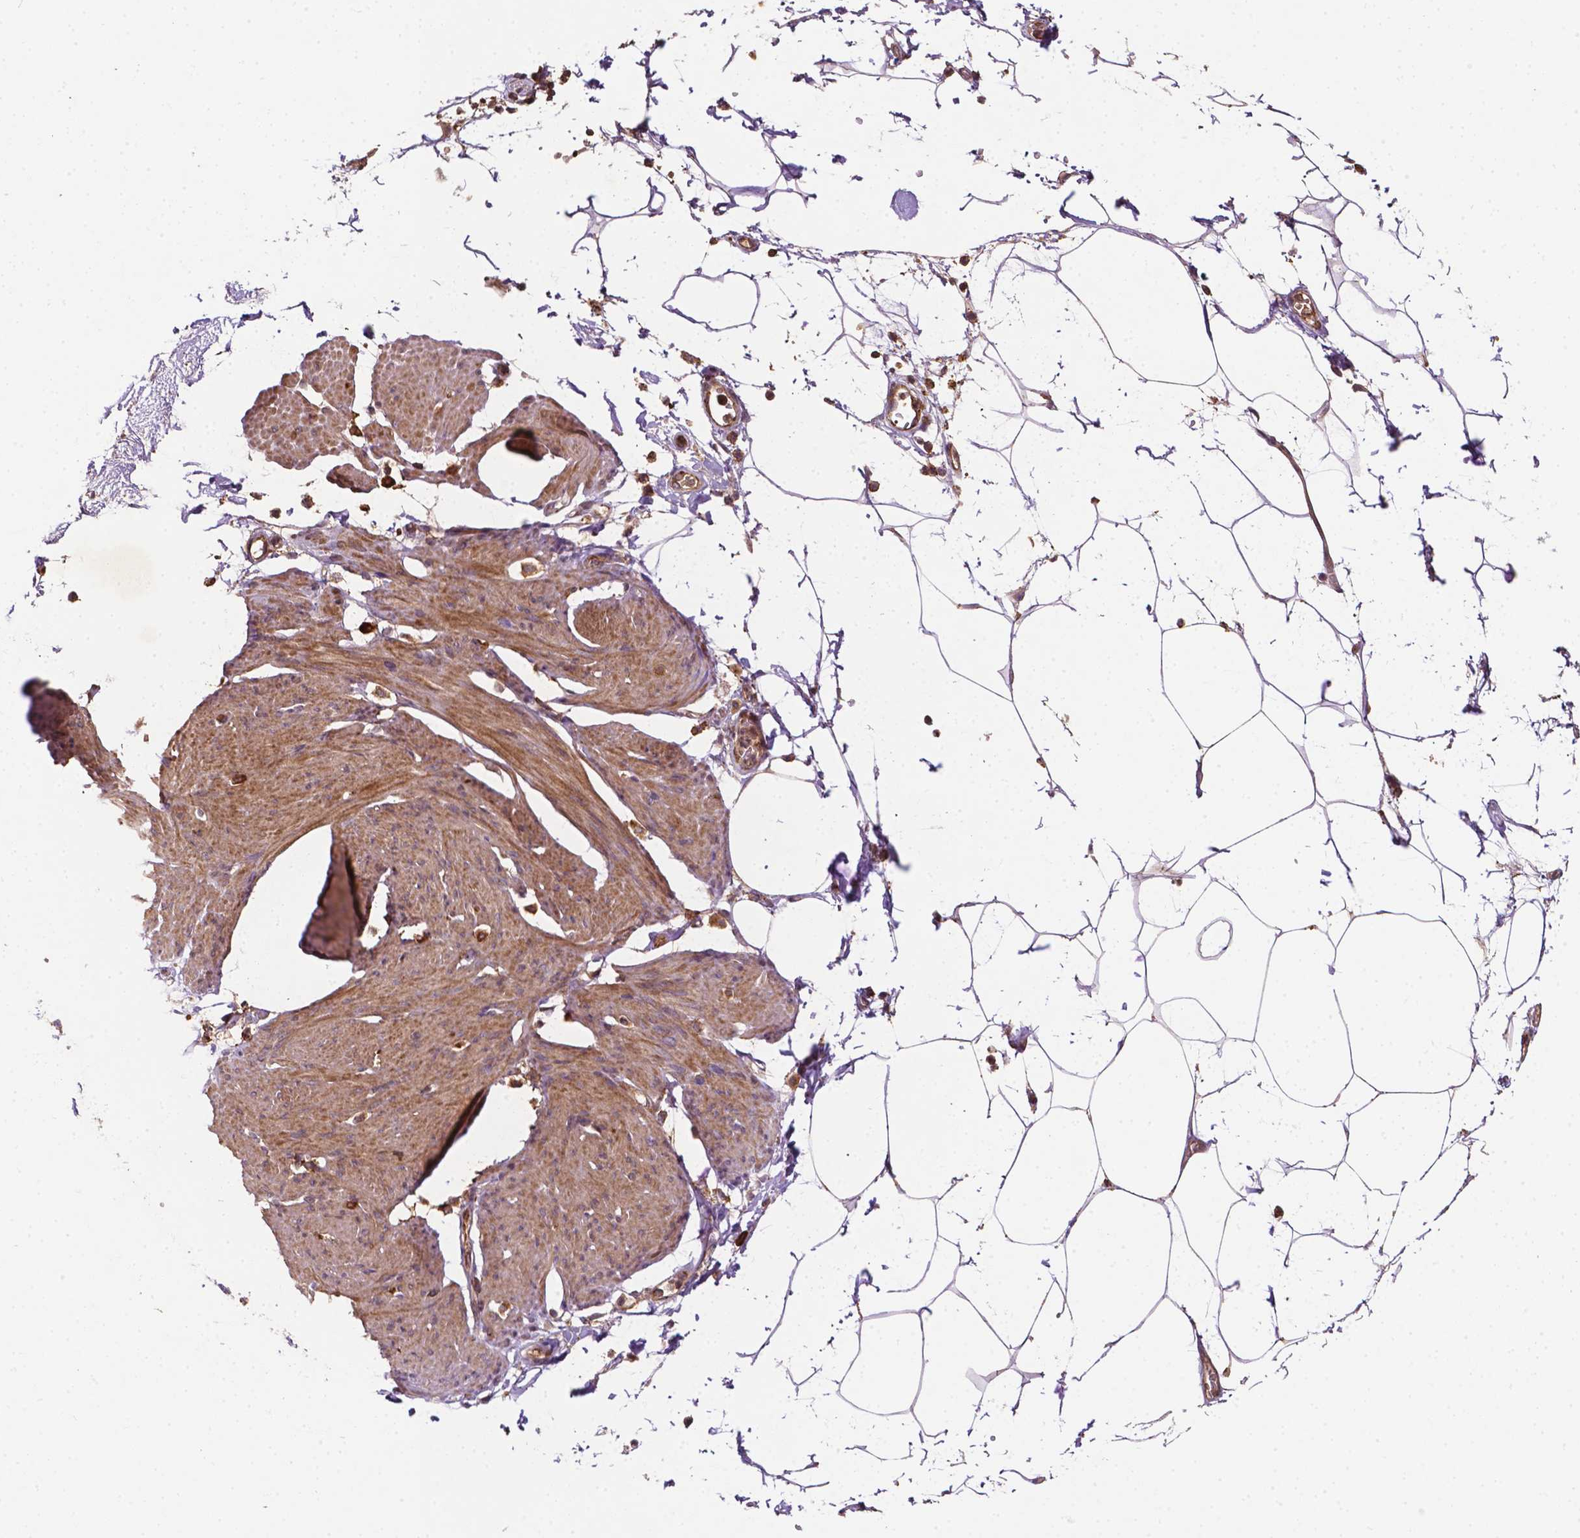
{"staining": {"intensity": "moderate", "quantity": ">75%", "location": "cytoplasmic/membranous"}, "tissue": "smooth muscle", "cell_type": "Smooth muscle cells", "image_type": "normal", "snomed": [{"axis": "morphology", "description": "Normal tissue, NOS"}, {"axis": "topography", "description": "Adipose tissue"}, {"axis": "topography", "description": "Smooth muscle"}, {"axis": "topography", "description": "Peripheral nerve tissue"}], "caption": "This is a histology image of immunohistochemistry staining of unremarkable smooth muscle, which shows moderate positivity in the cytoplasmic/membranous of smooth muscle cells.", "gene": "ZMYND19", "patient": {"sex": "male", "age": 83}}